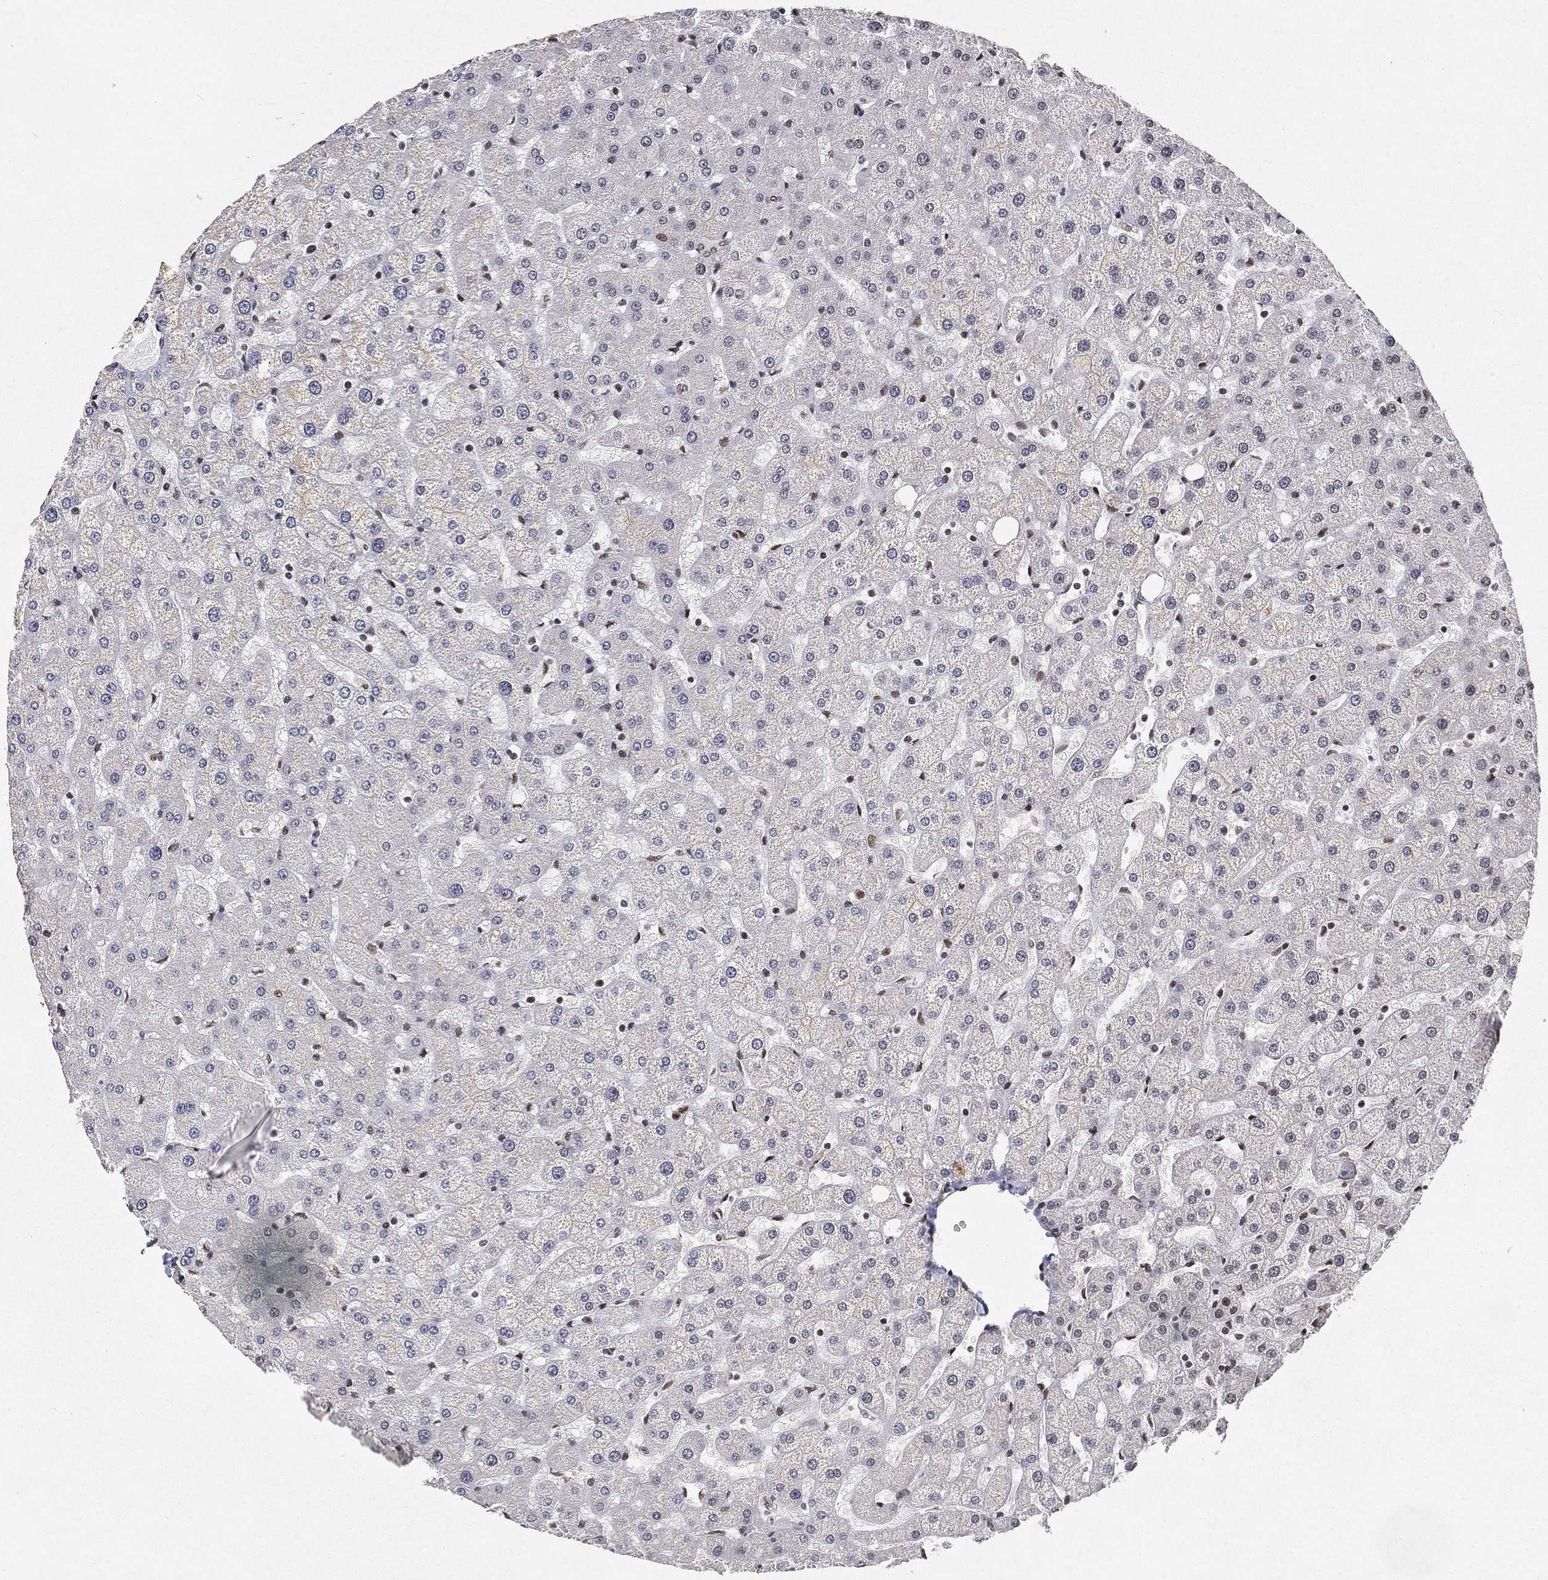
{"staining": {"intensity": "weak", "quantity": "<25%", "location": "nuclear"}, "tissue": "liver", "cell_type": "Cholangiocytes", "image_type": "normal", "snomed": [{"axis": "morphology", "description": "Normal tissue, NOS"}, {"axis": "topography", "description": "Liver"}], "caption": "The IHC photomicrograph has no significant positivity in cholangiocytes of liver.", "gene": "DDX27", "patient": {"sex": "female", "age": 50}}